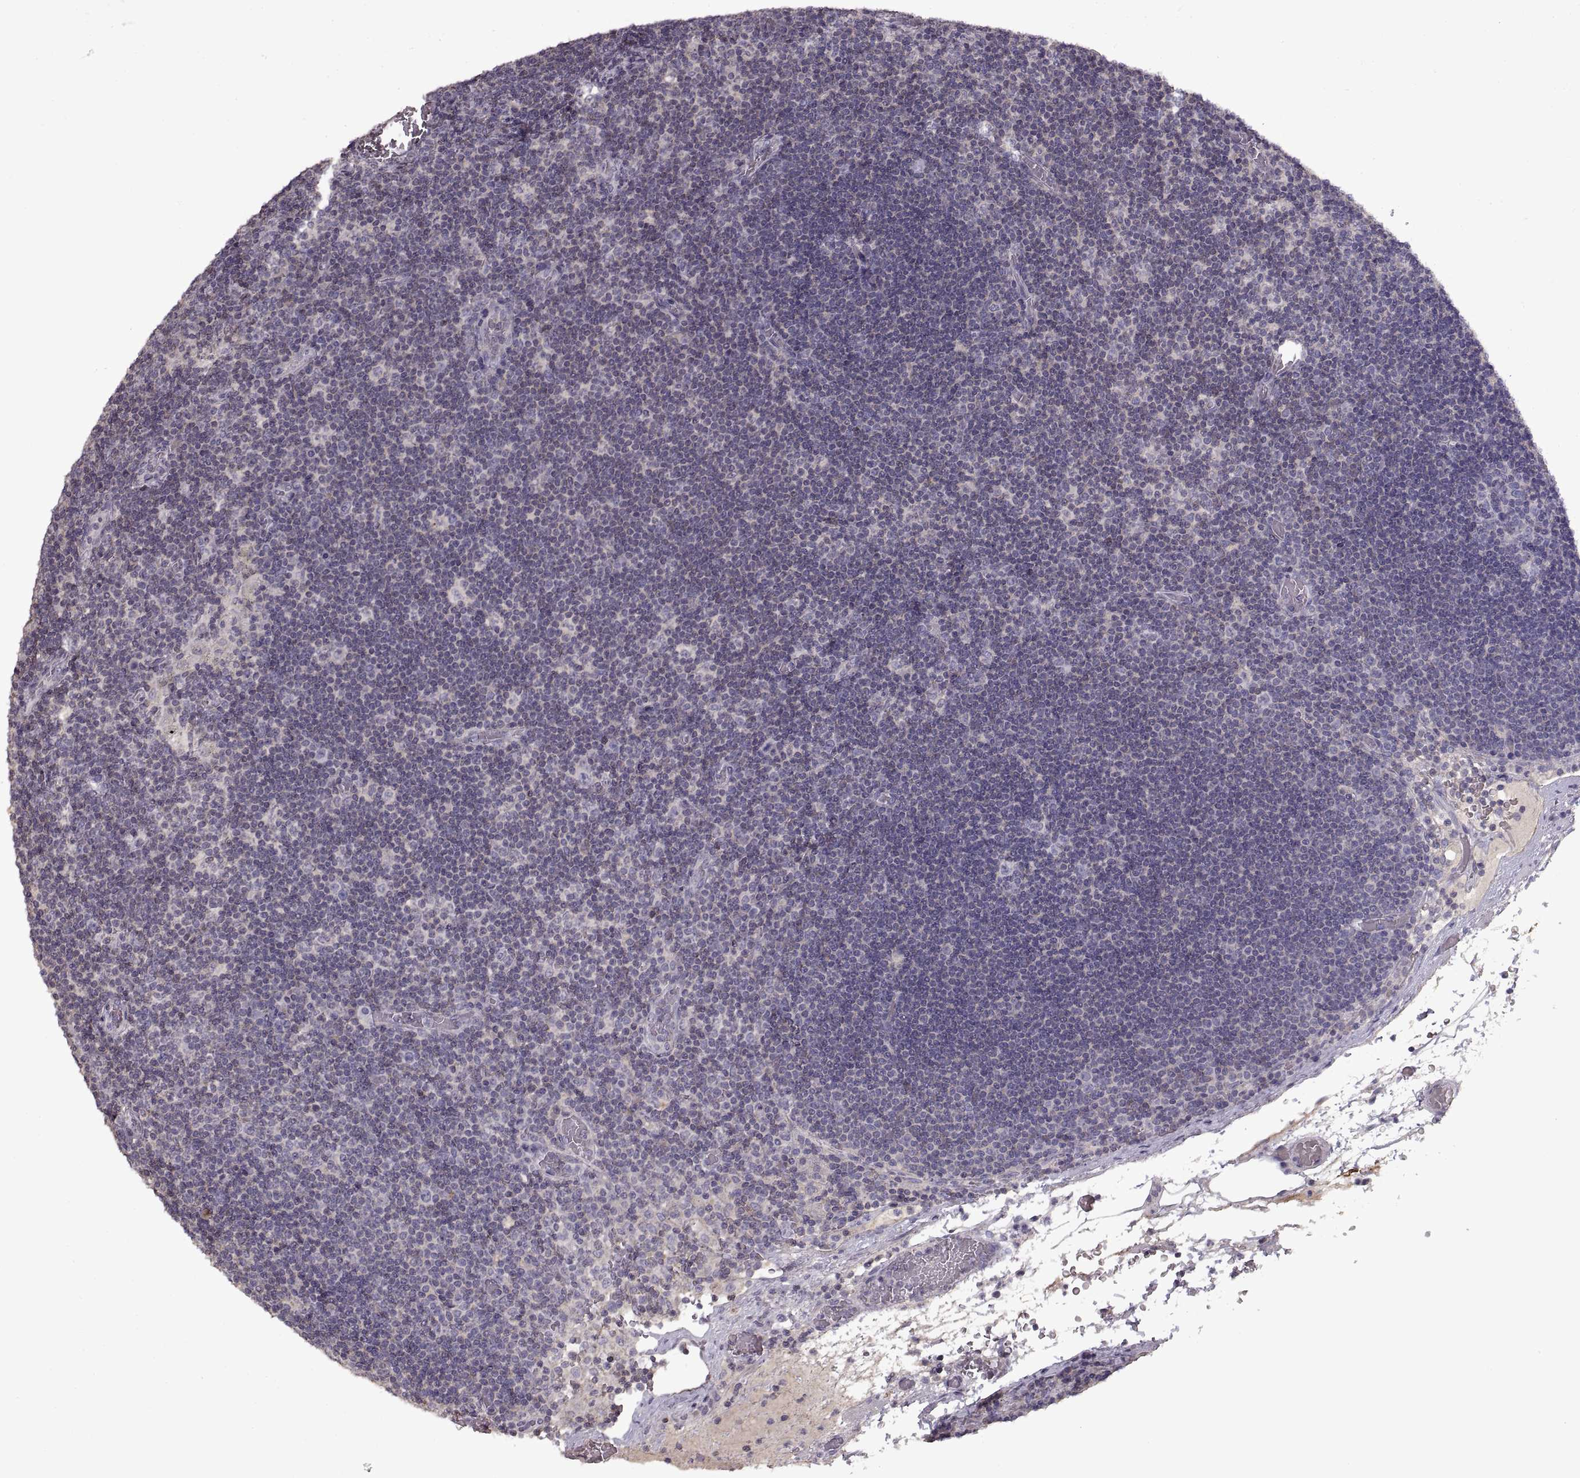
{"staining": {"intensity": "weak", "quantity": "<25%", "location": "cytoplasmic/membranous"}, "tissue": "lymph node", "cell_type": "Non-germinal center cells", "image_type": "normal", "snomed": [{"axis": "morphology", "description": "Normal tissue, NOS"}, {"axis": "topography", "description": "Lymph node"}], "caption": "Immunohistochemistry image of benign human lymph node stained for a protein (brown), which displays no positivity in non-germinal center cells.", "gene": "ADAM11", "patient": {"sex": "male", "age": 63}}